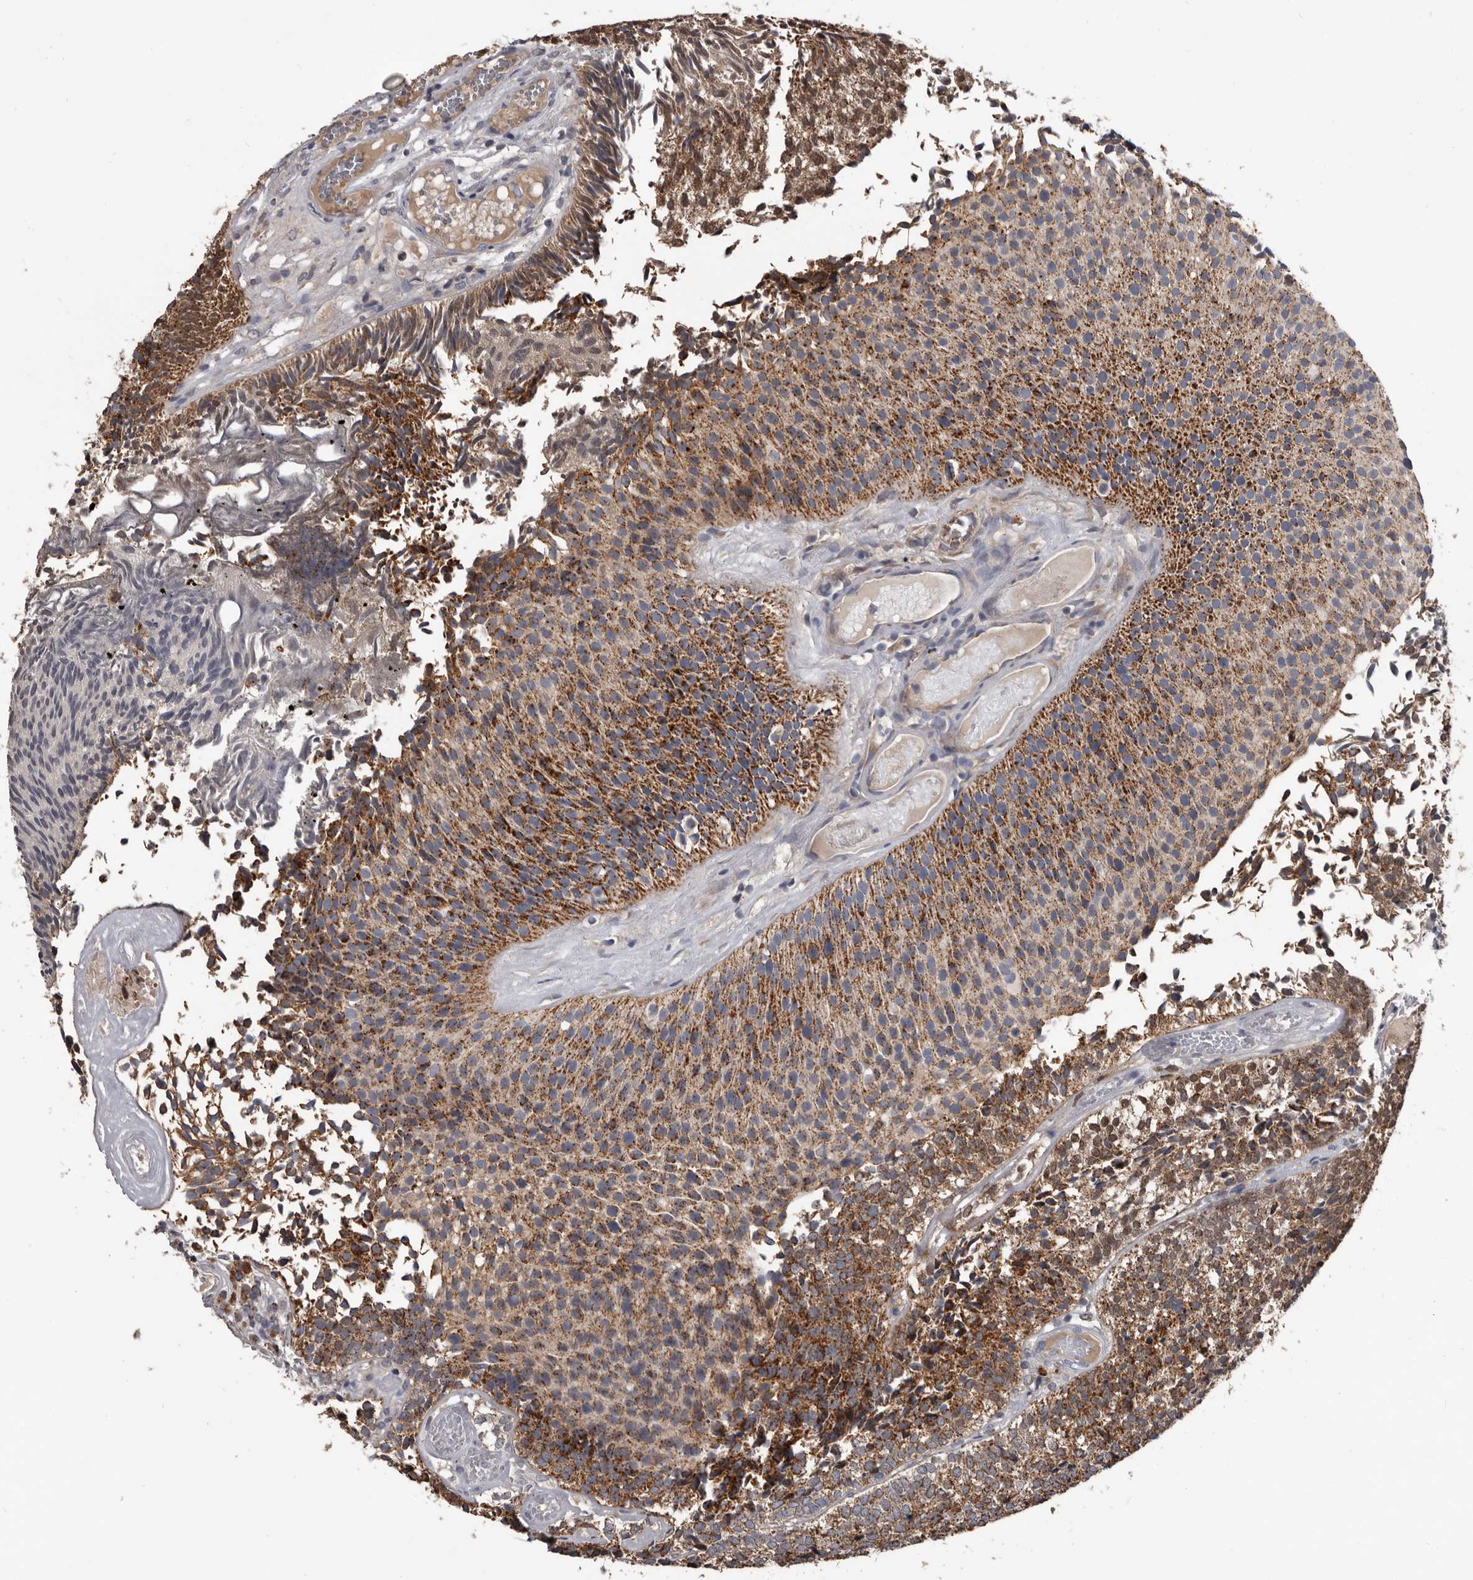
{"staining": {"intensity": "moderate", "quantity": ">75%", "location": "cytoplasmic/membranous"}, "tissue": "urothelial cancer", "cell_type": "Tumor cells", "image_type": "cancer", "snomed": [{"axis": "morphology", "description": "Urothelial carcinoma, Low grade"}, {"axis": "topography", "description": "Urinary bladder"}], "caption": "Immunohistochemistry (IHC) histopathology image of neoplastic tissue: urothelial carcinoma (low-grade) stained using immunohistochemistry (IHC) shows medium levels of moderate protein expression localized specifically in the cytoplasmic/membranous of tumor cells, appearing as a cytoplasmic/membranous brown color.", "gene": "ALDH5A1", "patient": {"sex": "male", "age": 86}}